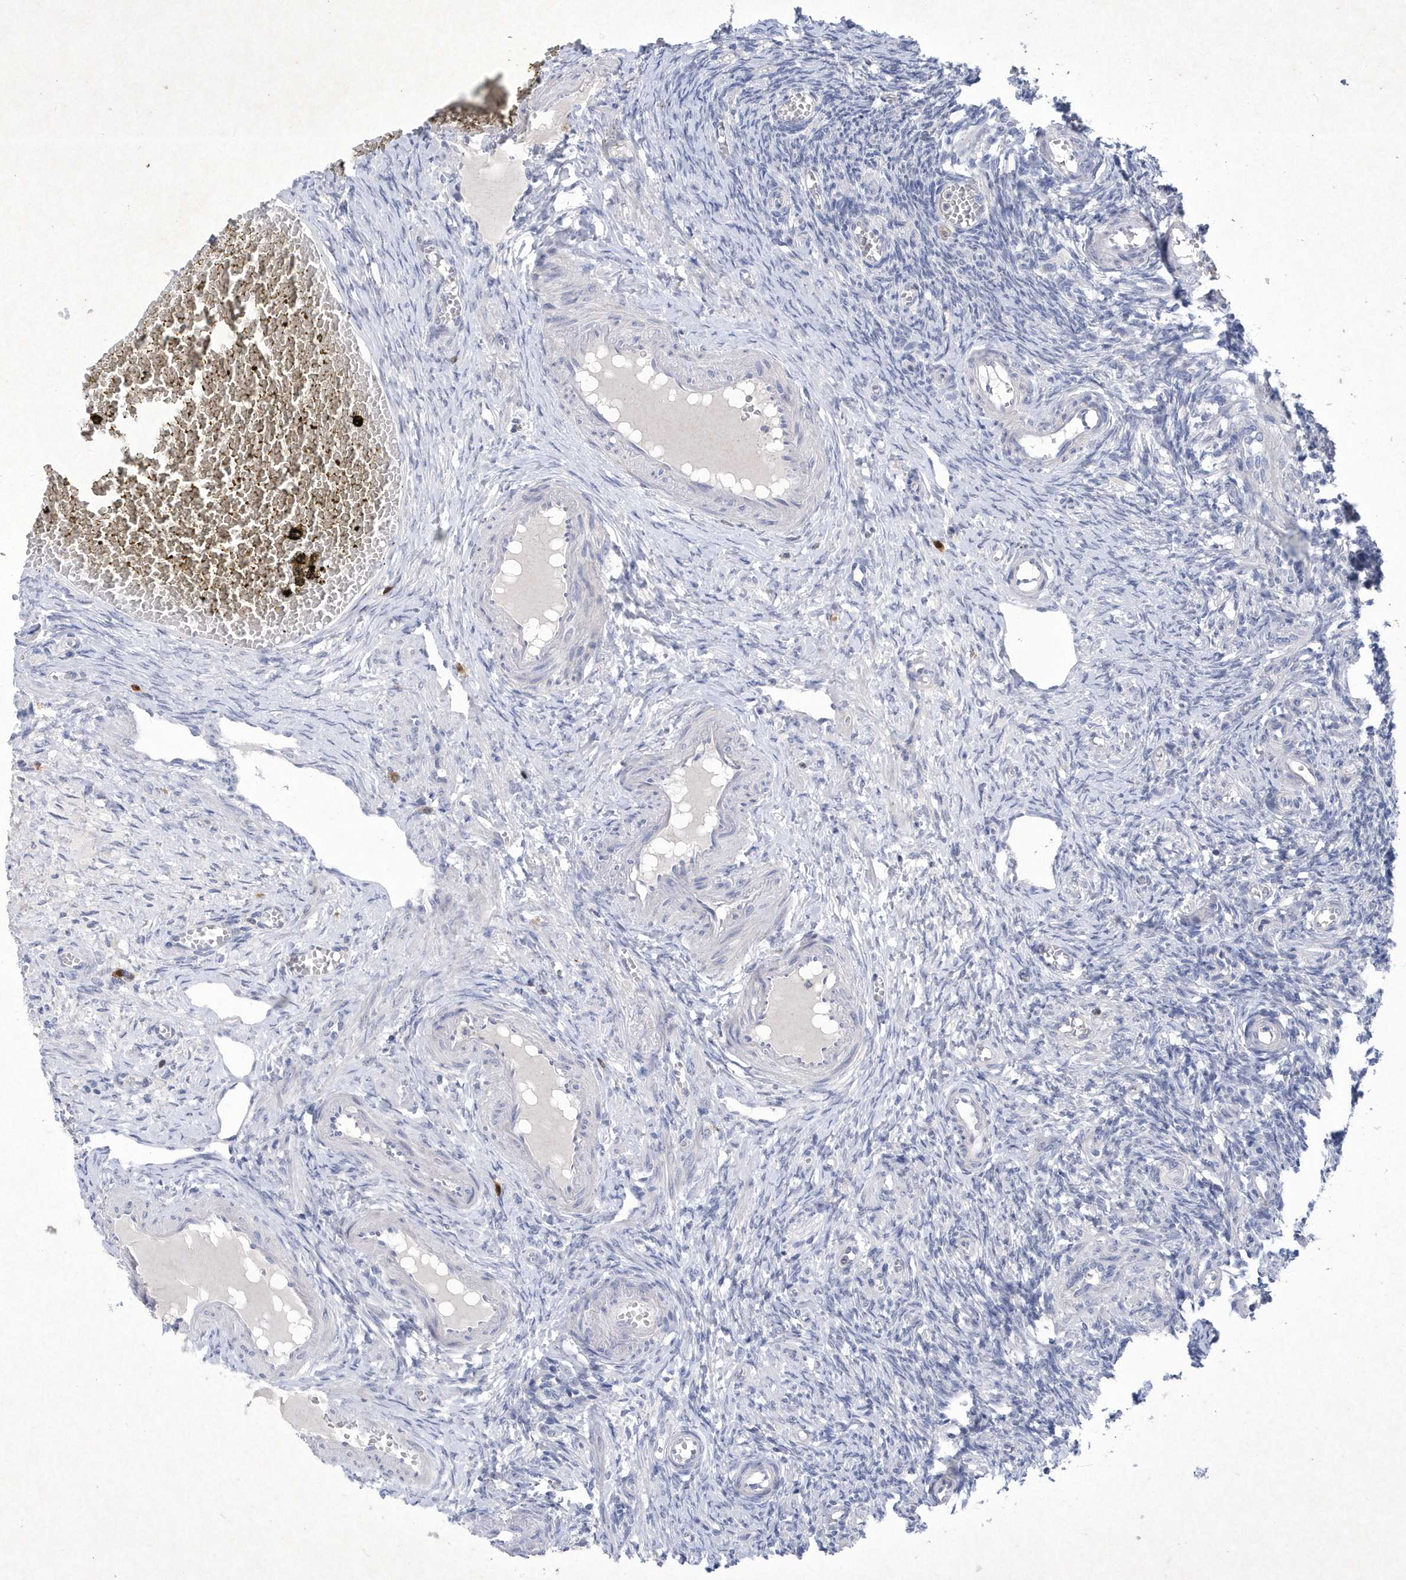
{"staining": {"intensity": "negative", "quantity": "none", "location": "none"}, "tissue": "ovary", "cell_type": "Ovarian stroma cells", "image_type": "normal", "snomed": [{"axis": "morphology", "description": "Normal tissue, NOS"}, {"axis": "topography", "description": "Ovary"}], "caption": "High power microscopy histopathology image of an immunohistochemistry image of unremarkable ovary, revealing no significant expression in ovarian stroma cells. (DAB (3,3'-diaminobenzidine) immunohistochemistry (IHC), high magnification).", "gene": "BHLHA15", "patient": {"sex": "female", "age": 27}}